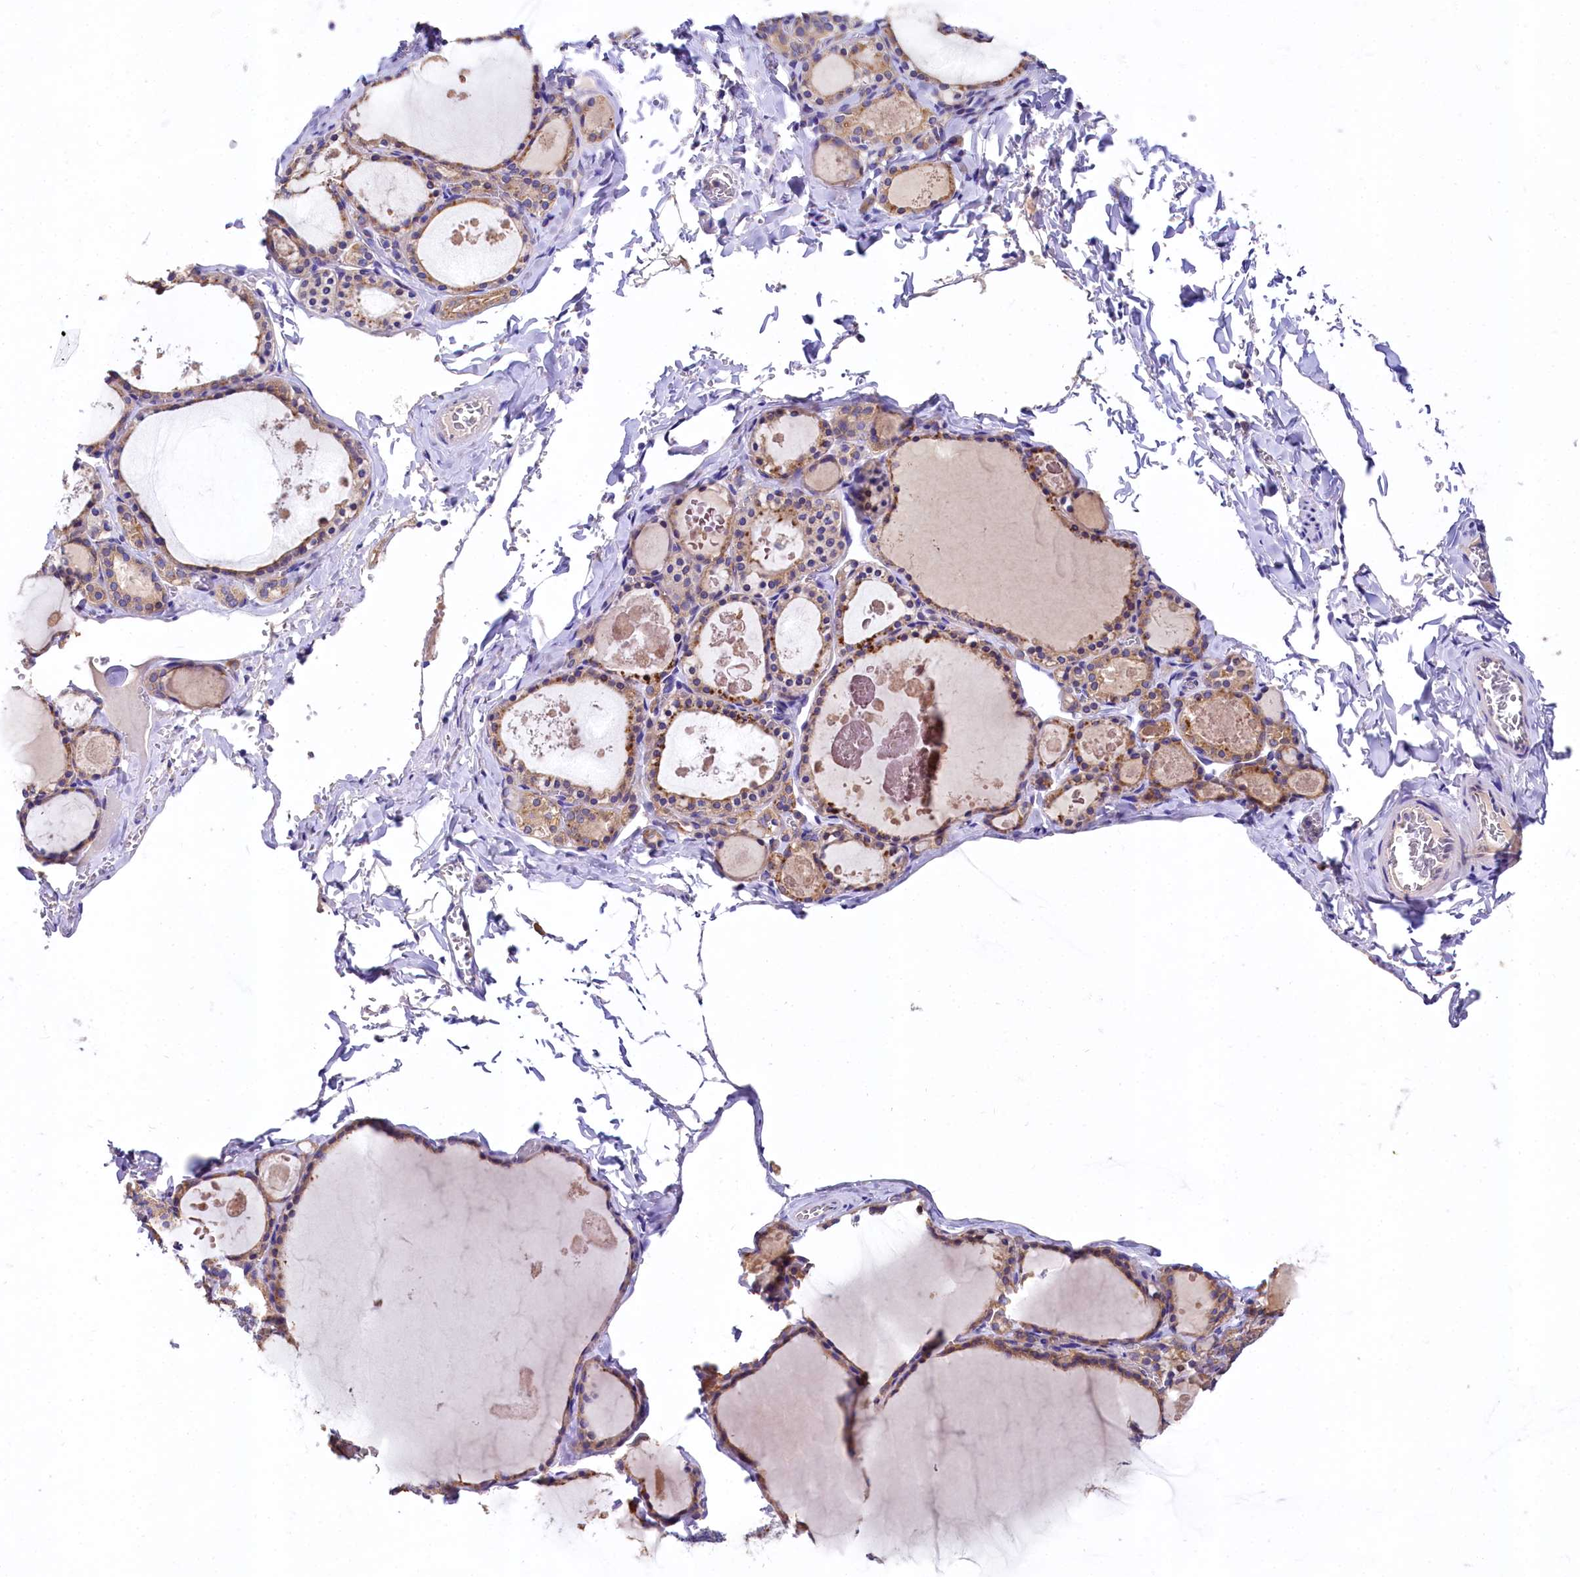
{"staining": {"intensity": "moderate", "quantity": ">75%", "location": "cytoplasmic/membranous"}, "tissue": "thyroid gland", "cell_type": "Glandular cells", "image_type": "normal", "snomed": [{"axis": "morphology", "description": "Normal tissue, NOS"}, {"axis": "topography", "description": "Thyroid gland"}], "caption": "An image of human thyroid gland stained for a protein exhibits moderate cytoplasmic/membranous brown staining in glandular cells. Nuclei are stained in blue.", "gene": "QARS1", "patient": {"sex": "male", "age": 56}}